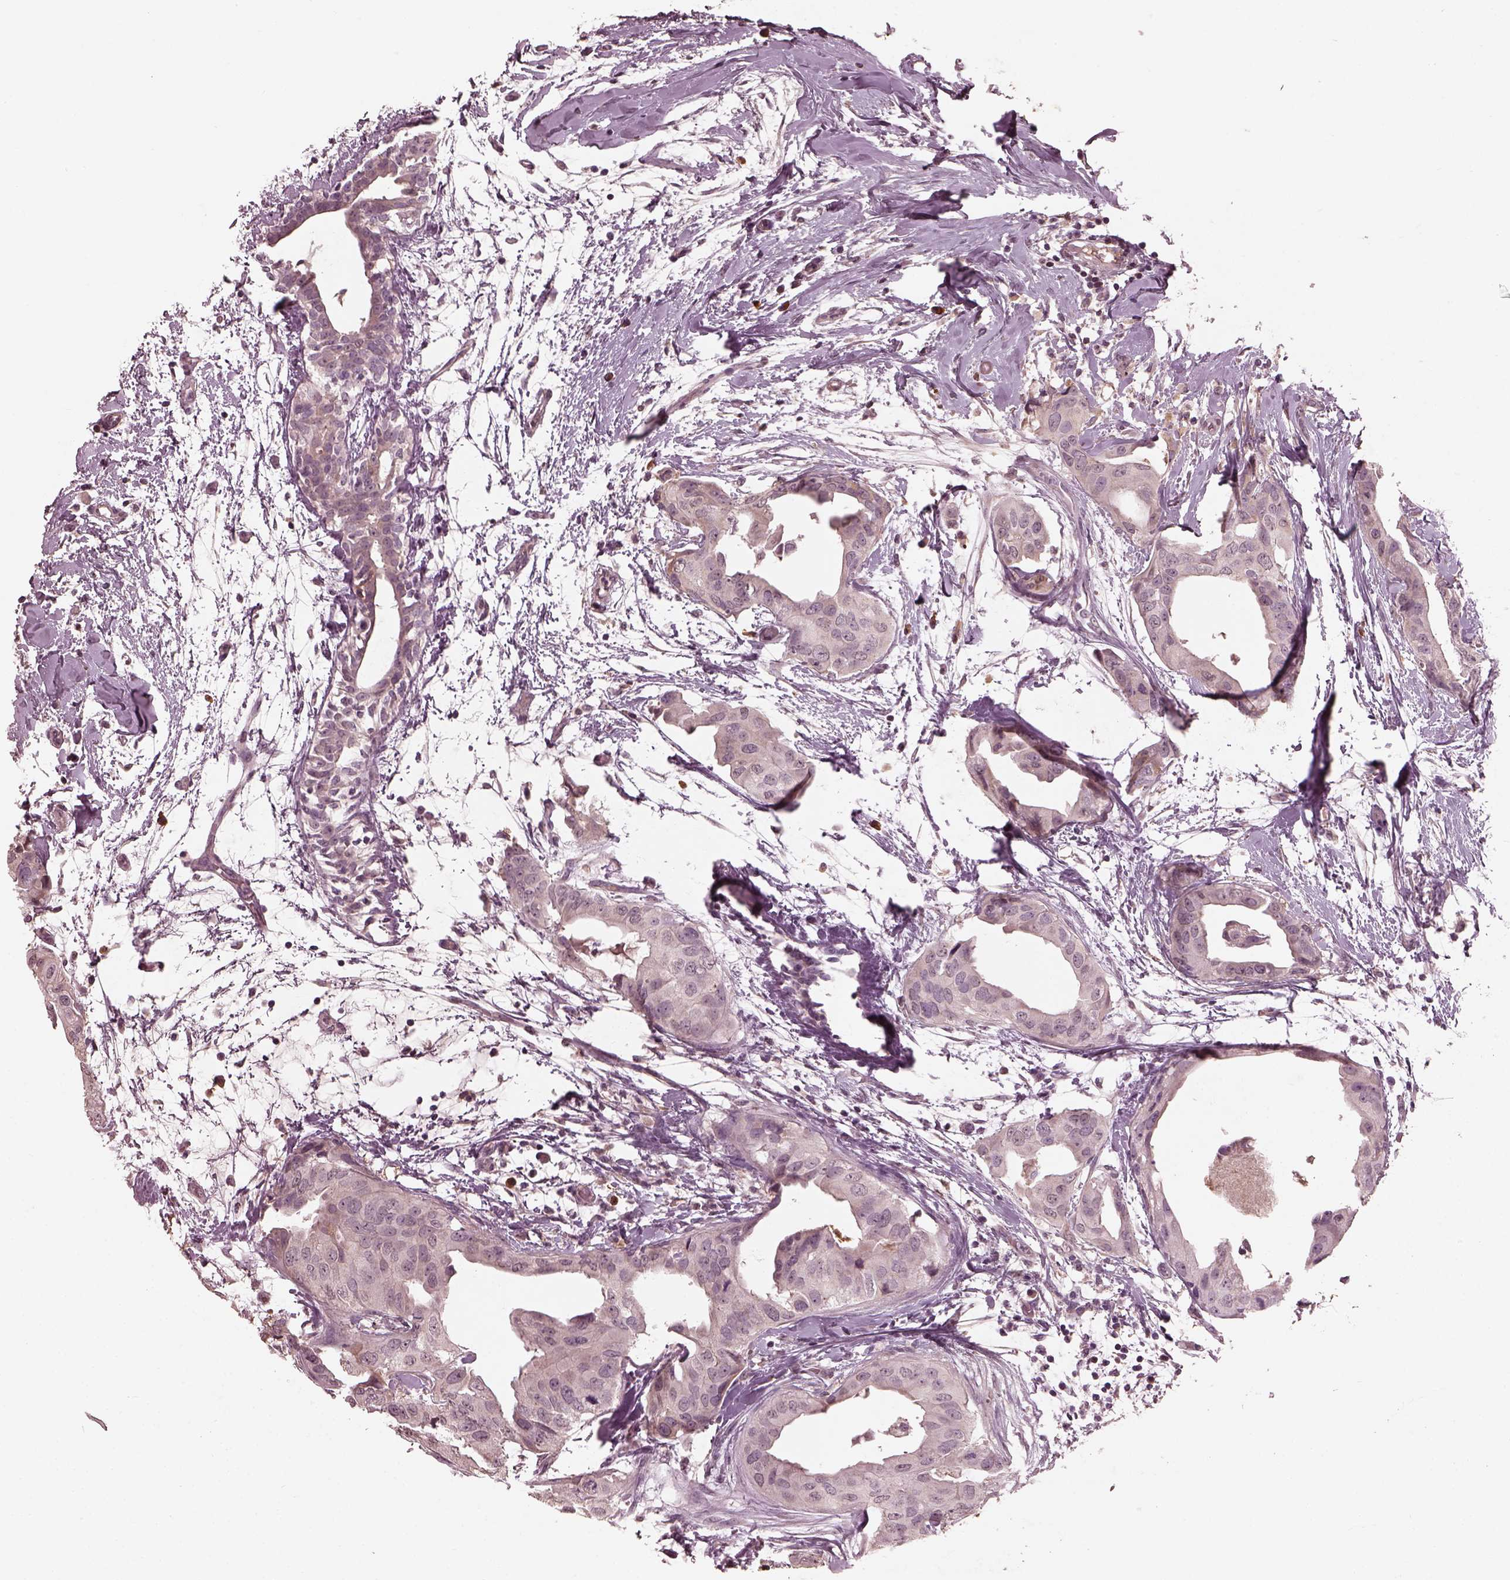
{"staining": {"intensity": "negative", "quantity": "none", "location": "none"}, "tissue": "breast cancer", "cell_type": "Tumor cells", "image_type": "cancer", "snomed": [{"axis": "morphology", "description": "Normal tissue, NOS"}, {"axis": "morphology", "description": "Duct carcinoma"}, {"axis": "topography", "description": "Breast"}], "caption": "Image shows no significant protein staining in tumor cells of invasive ductal carcinoma (breast).", "gene": "CALR3", "patient": {"sex": "female", "age": 40}}